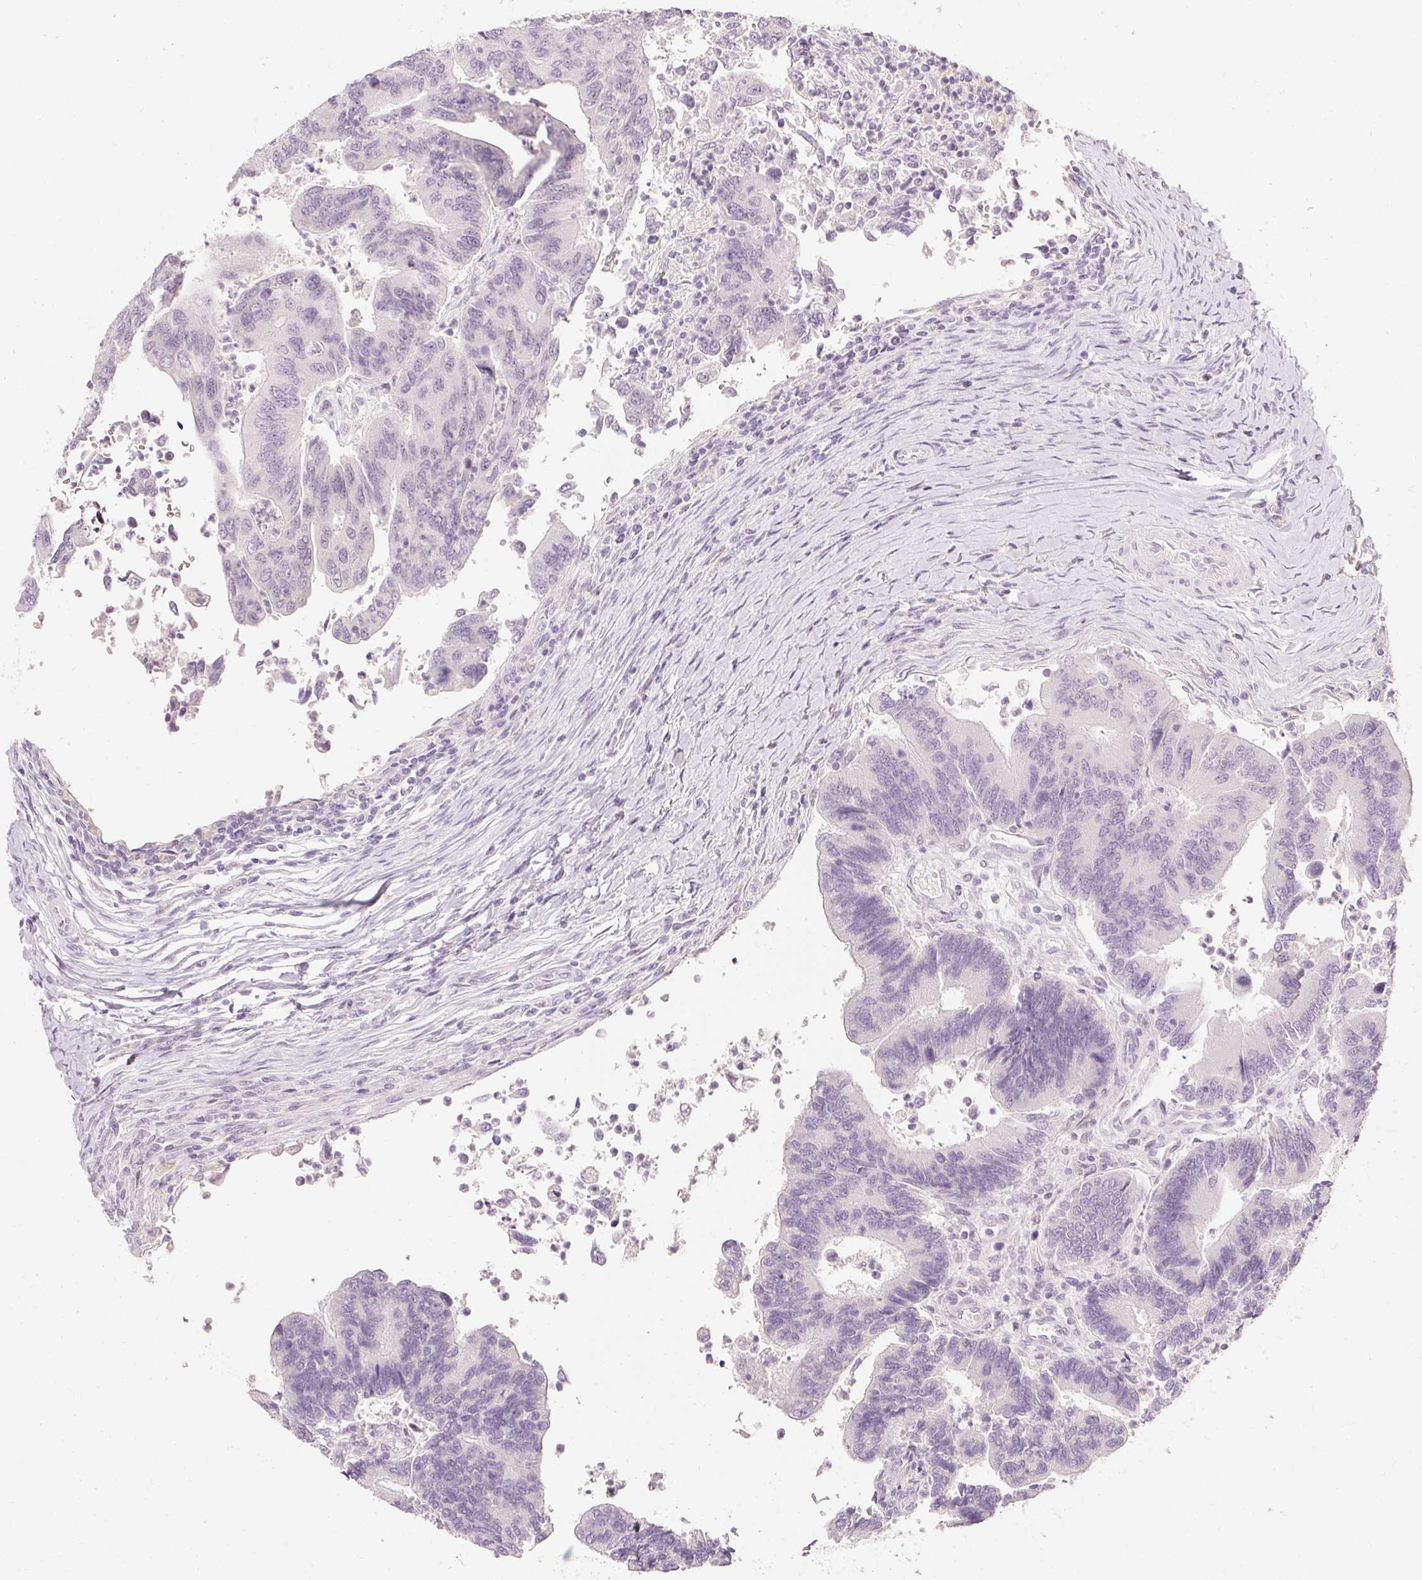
{"staining": {"intensity": "negative", "quantity": "none", "location": "none"}, "tissue": "colorectal cancer", "cell_type": "Tumor cells", "image_type": "cancer", "snomed": [{"axis": "morphology", "description": "Adenocarcinoma, NOS"}, {"axis": "topography", "description": "Colon"}], "caption": "This is an immunohistochemistry (IHC) image of human colorectal adenocarcinoma. There is no staining in tumor cells.", "gene": "ELAVL3", "patient": {"sex": "female", "age": 67}}